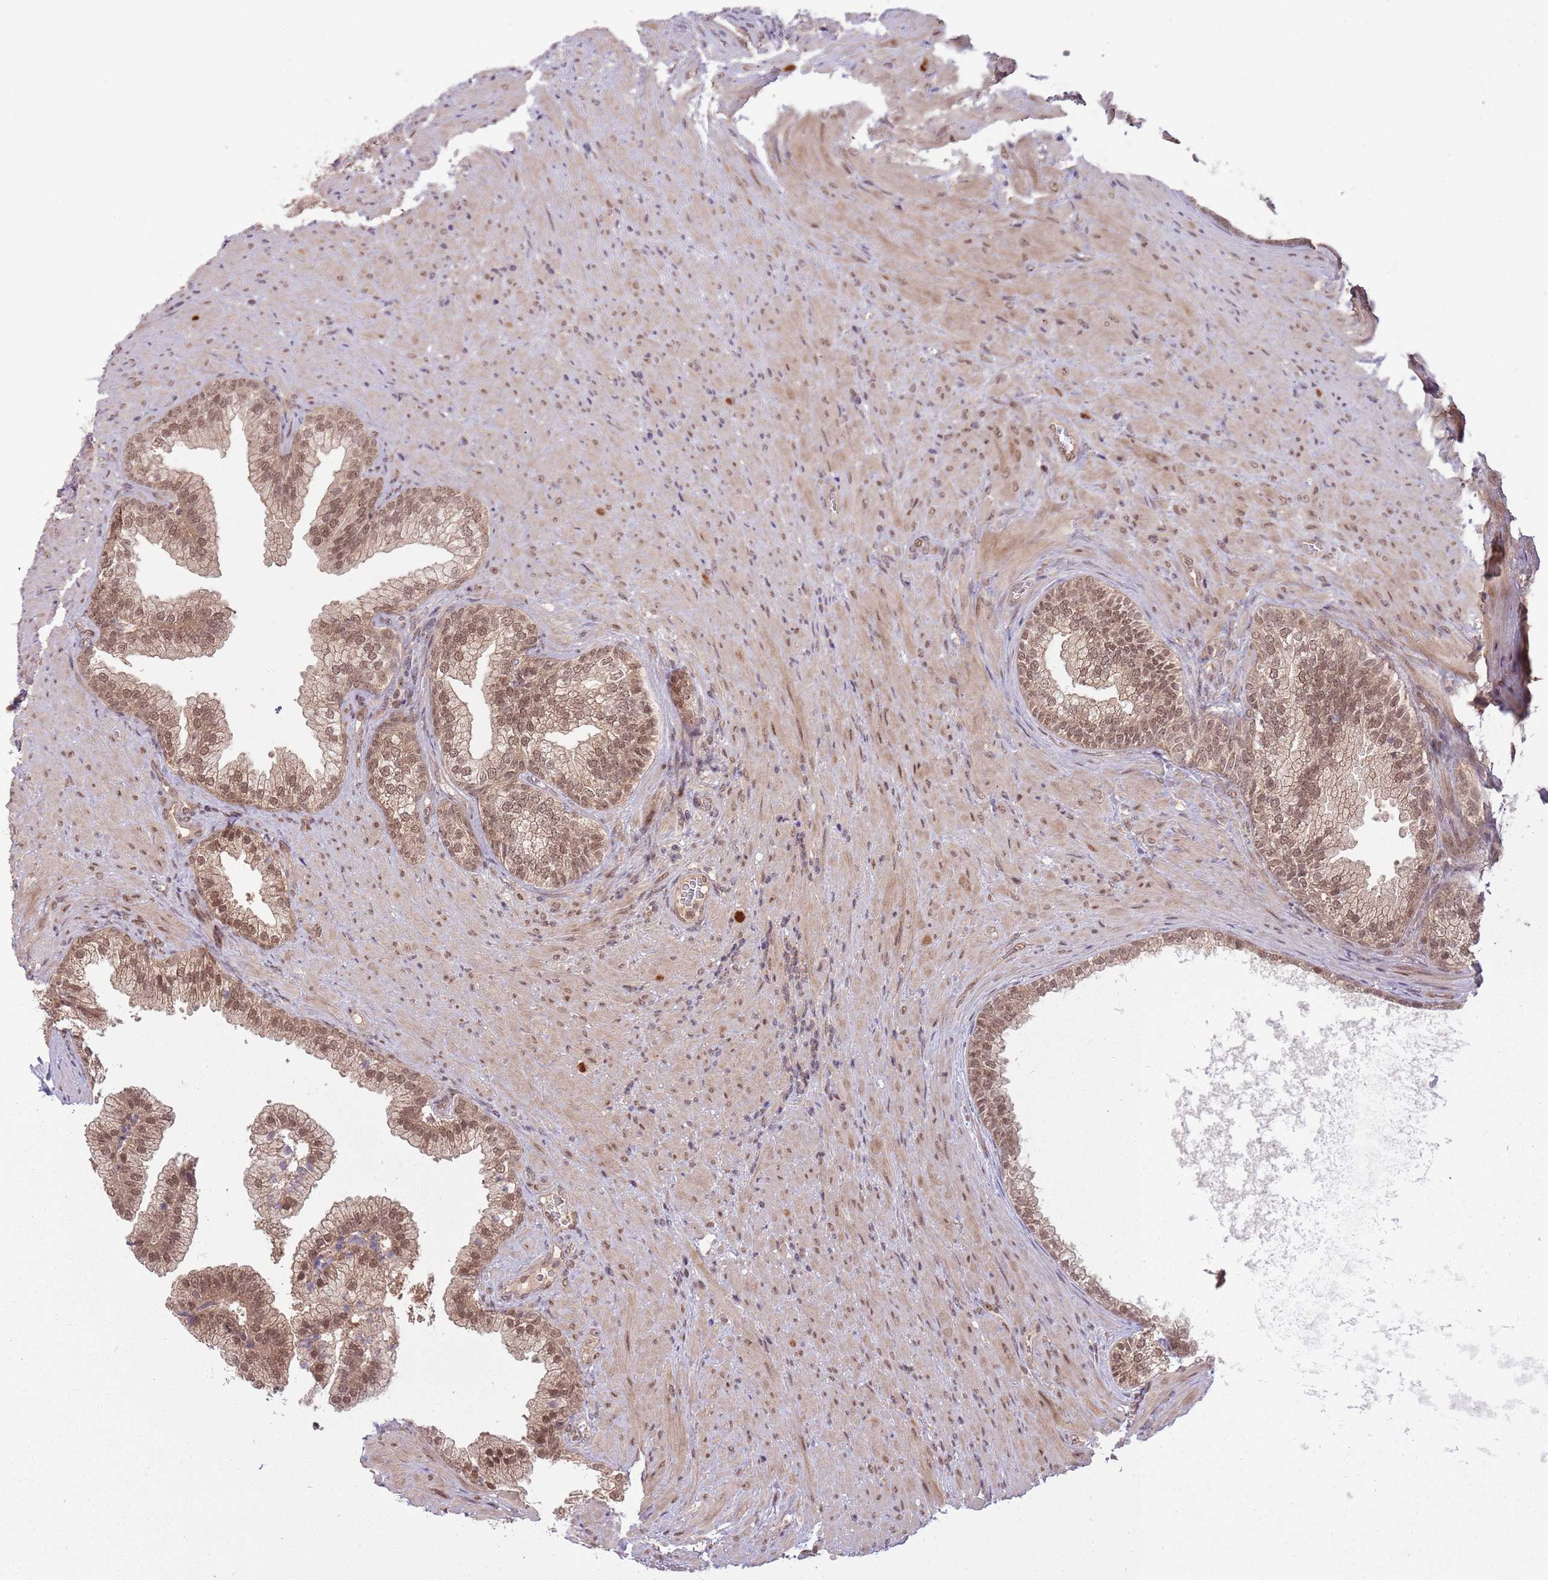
{"staining": {"intensity": "moderate", "quantity": ">75%", "location": "cytoplasmic/membranous,nuclear"}, "tissue": "prostate", "cell_type": "Glandular cells", "image_type": "normal", "snomed": [{"axis": "morphology", "description": "Normal tissue, NOS"}, {"axis": "topography", "description": "Prostate"}], "caption": "Protein expression analysis of normal prostate displays moderate cytoplasmic/membranous,nuclear positivity in approximately >75% of glandular cells.", "gene": "ADAMTS3", "patient": {"sex": "male", "age": 76}}